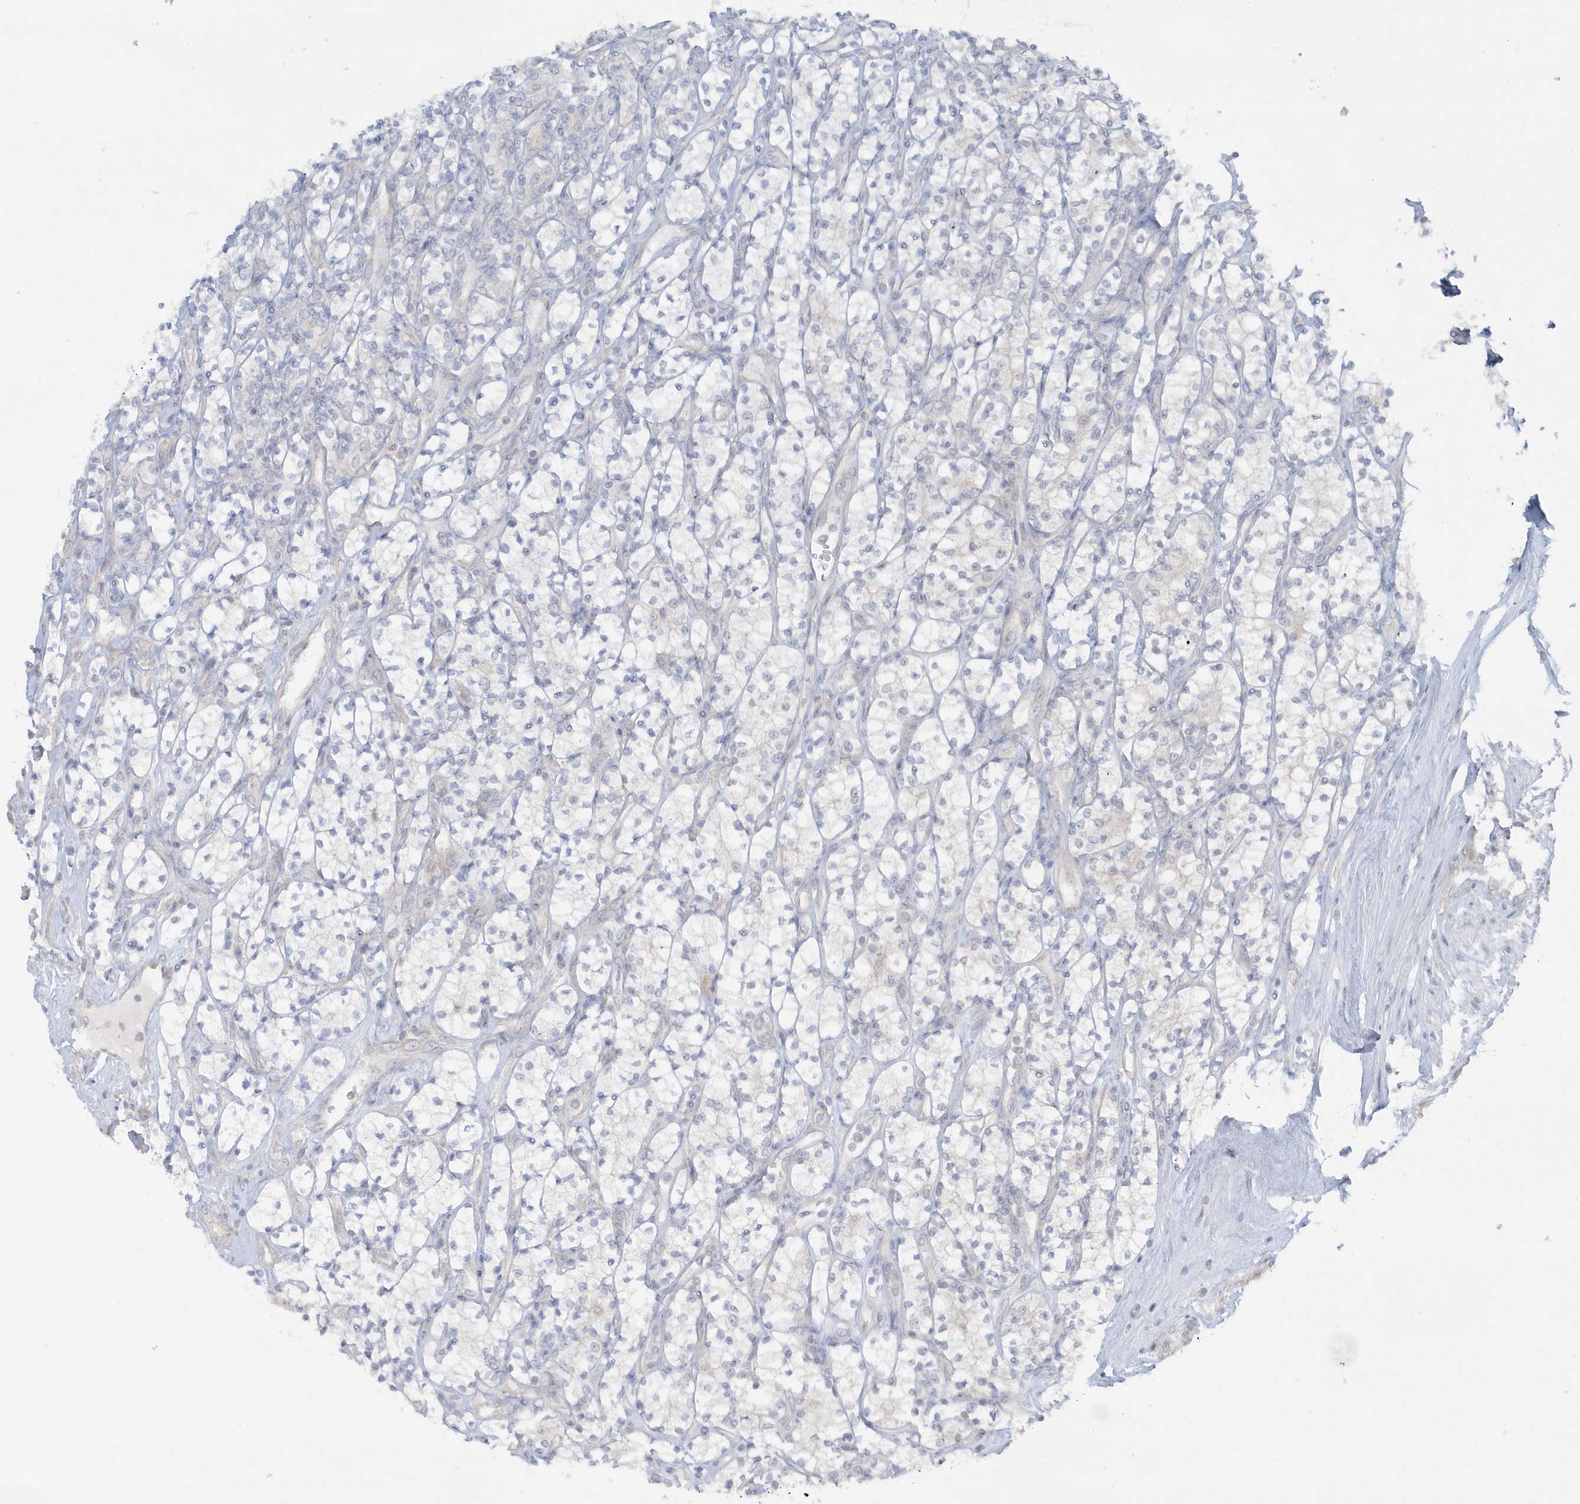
{"staining": {"intensity": "negative", "quantity": "none", "location": "none"}, "tissue": "renal cancer", "cell_type": "Tumor cells", "image_type": "cancer", "snomed": [{"axis": "morphology", "description": "Adenocarcinoma, NOS"}, {"axis": "topography", "description": "Kidney"}], "caption": "Tumor cells show no significant protein expression in renal cancer (adenocarcinoma).", "gene": "SCN3A", "patient": {"sex": "male", "age": 77}}